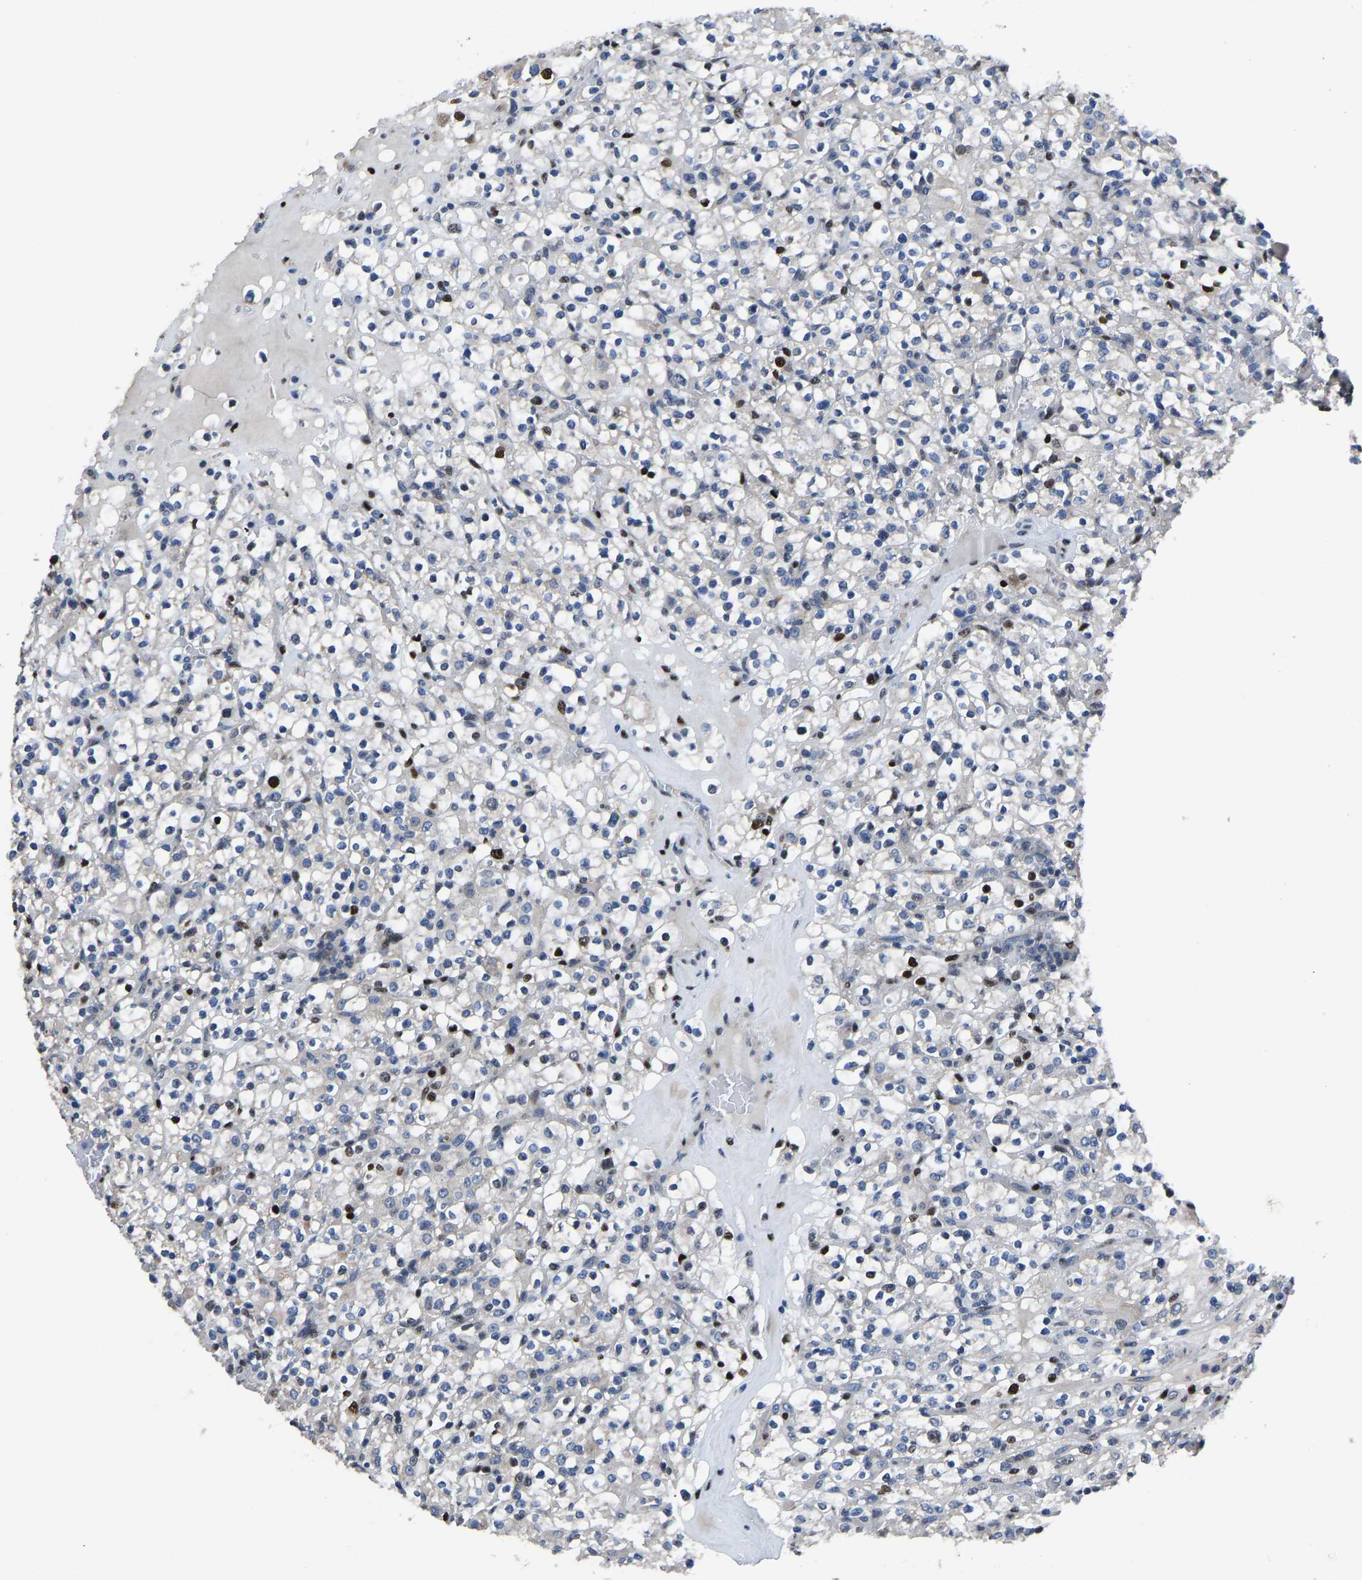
{"staining": {"intensity": "moderate", "quantity": "<25%", "location": "nuclear"}, "tissue": "renal cancer", "cell_type": "Tumor cells", "image_type": "cancer", "snomed": [{"axis": "morphology", "description": "Normal tissue, NOS"}, {"axis": "morphology", "description": "Adenocarcinoma, NOS"}, {"axis": "topography", "description": "Kidney"}], "caption": "Immunohistochemical staining of human adenocarcinoma (renal) reveals low levels of moderate nuclear protein positivity in about <25% of tumor cells.", "gene": "EGR1", "patient": {"sex": "female", "age": 72}}